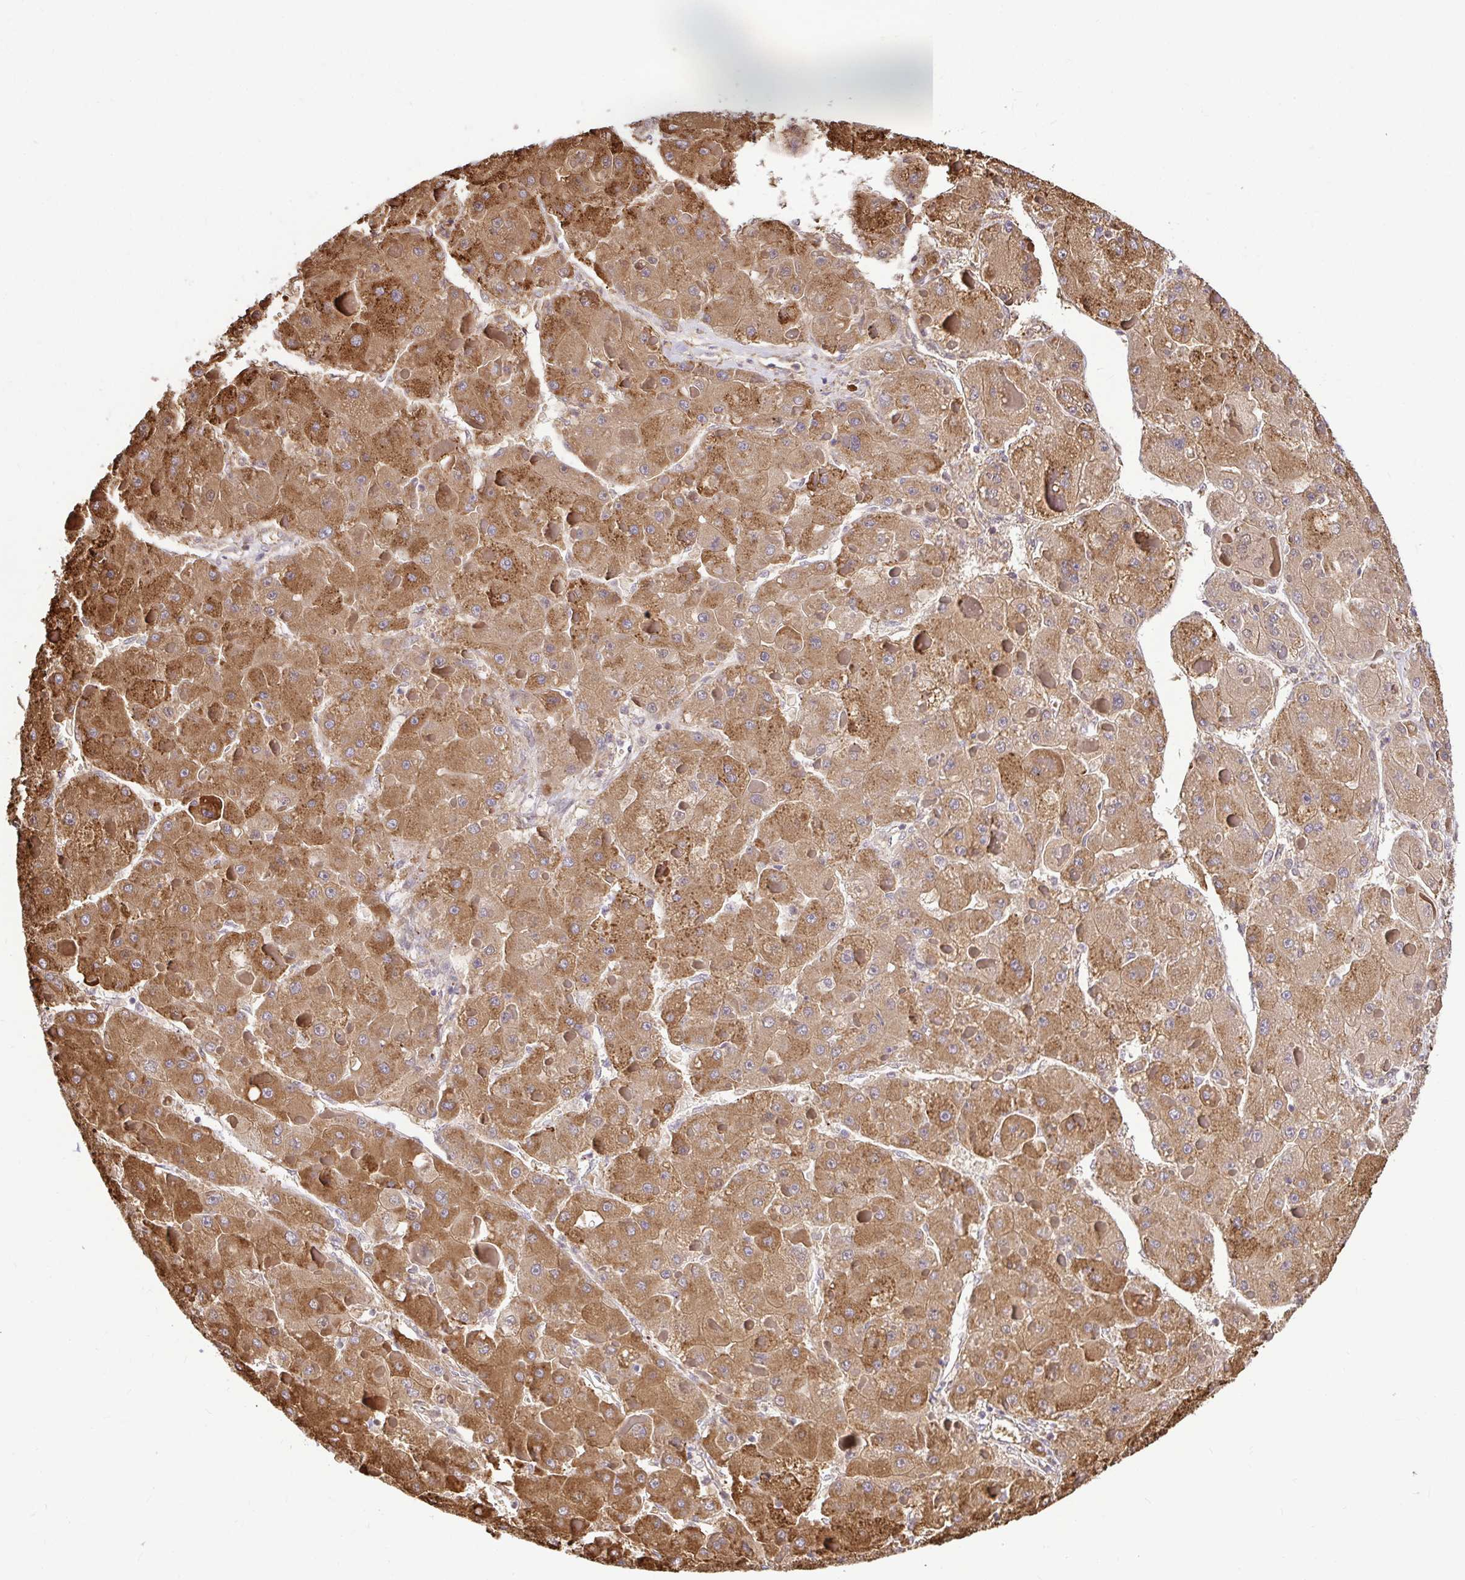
{"staining": {"intensity": "moderate", "quantity": ">75%", "location": "cytoplasmic/membranous"}, "tissue": "liver cancer", "cell_type": "Tumor cells", "image_type": "cancer", "snomed": [{"axis": "morphology", "description": "Carcinoma, Hepatocellular, NOS"}, {"axis": "topography", "description": "Liver"}], "caption": "Liver cancer stained with a brown dye exhibits moderate cytoplasmic/membranous positive staining in about >75% of tumor cells.", "gene": "TRIM55", "patient": {"sex": "female", "age": 73}}